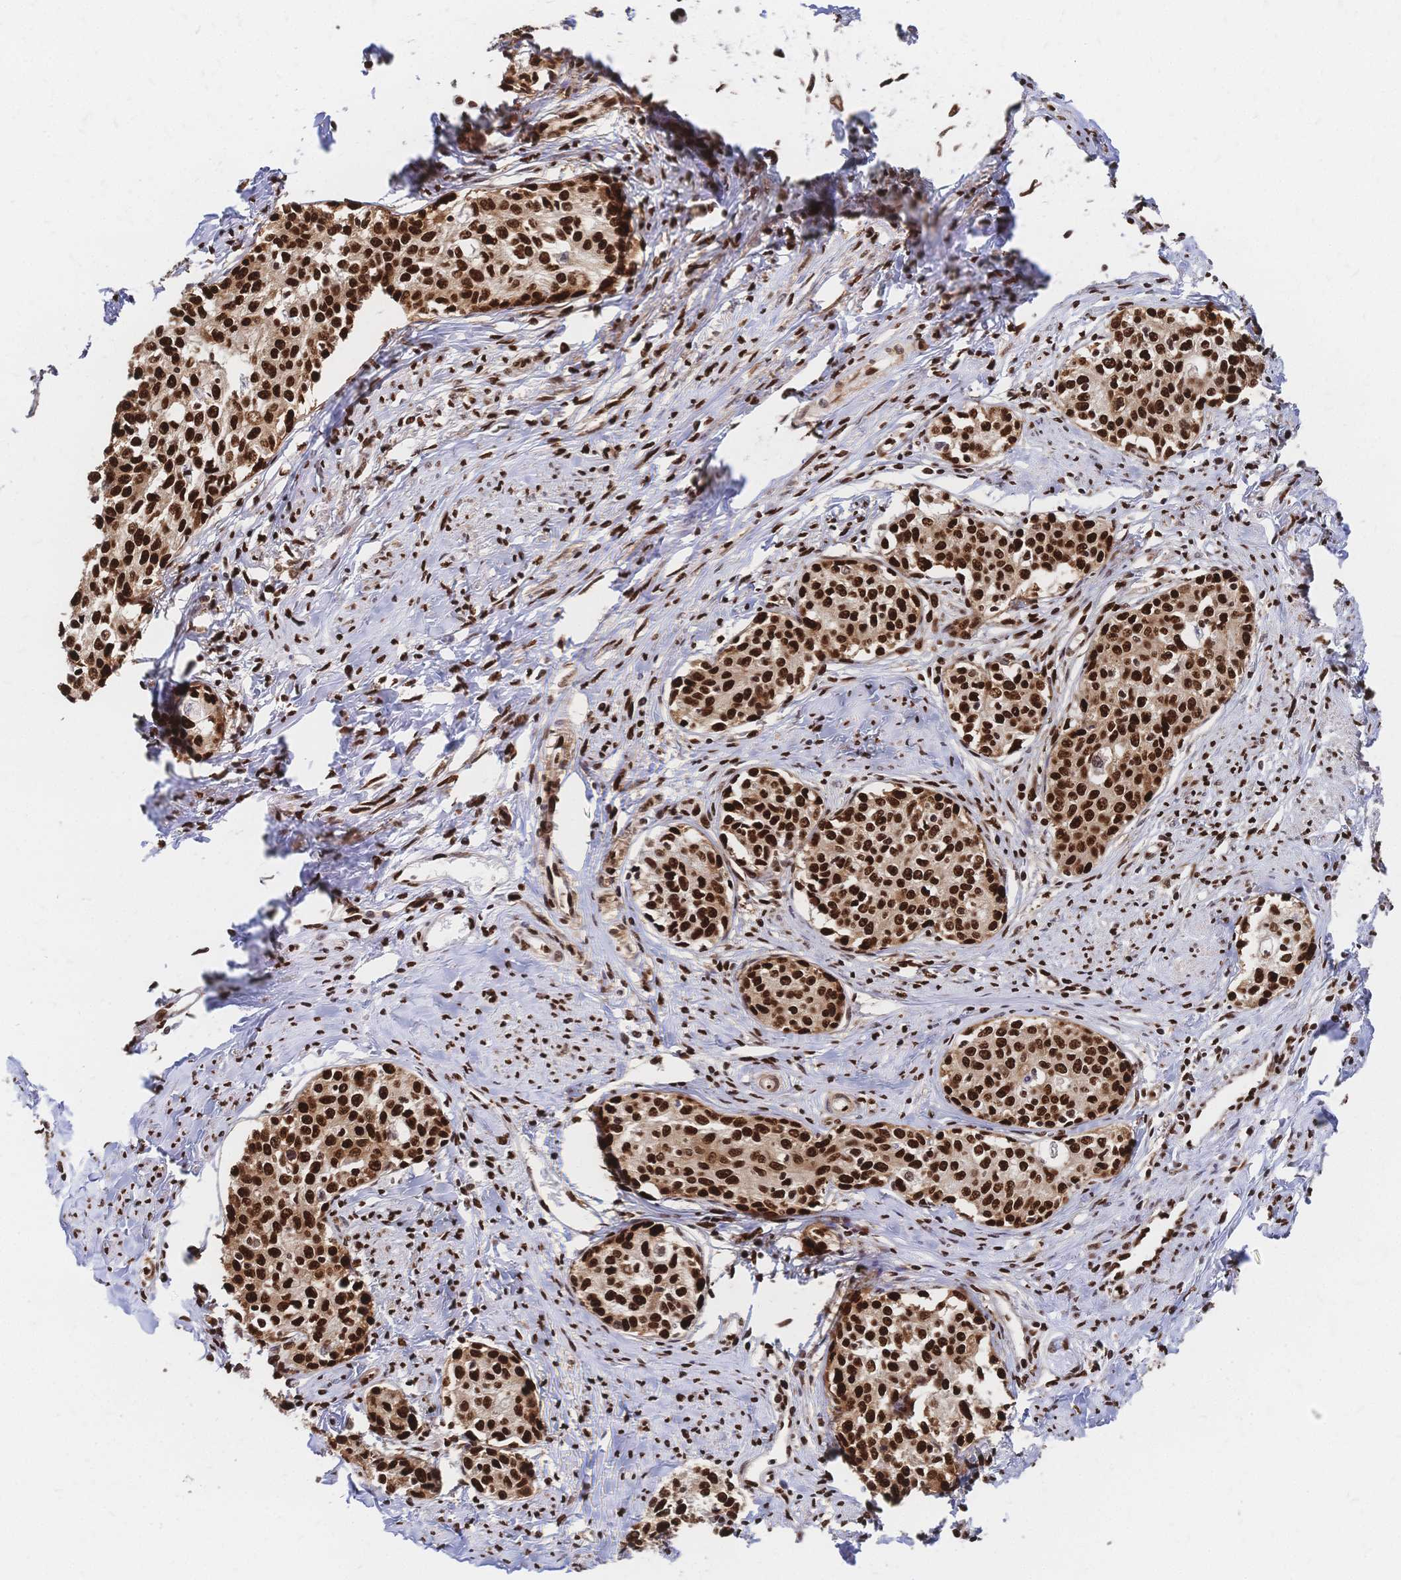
{"staining": {"intensity": "strong", "quantity": ">75%", "location": "nuclear"}, "tissue": "cervical cancer", "cell_type": "Tumor cells", "image_type": "cancer", "snomed": [{"axis": "morphology", "description": "Squamous cell carcinoma, NOS"}, {"axis": "morphology", "description": "Adenocarcinoma, NOS"}, {"axis": "topography", "description": "Cervix"}], "caption": "Adenocarcinoma (cervical) stained with IHC exhibits strong nuclear positivity in about >75% of tumor cells.", "gene": "HDGF", "patient": {"sex": "female", "age": 52}}